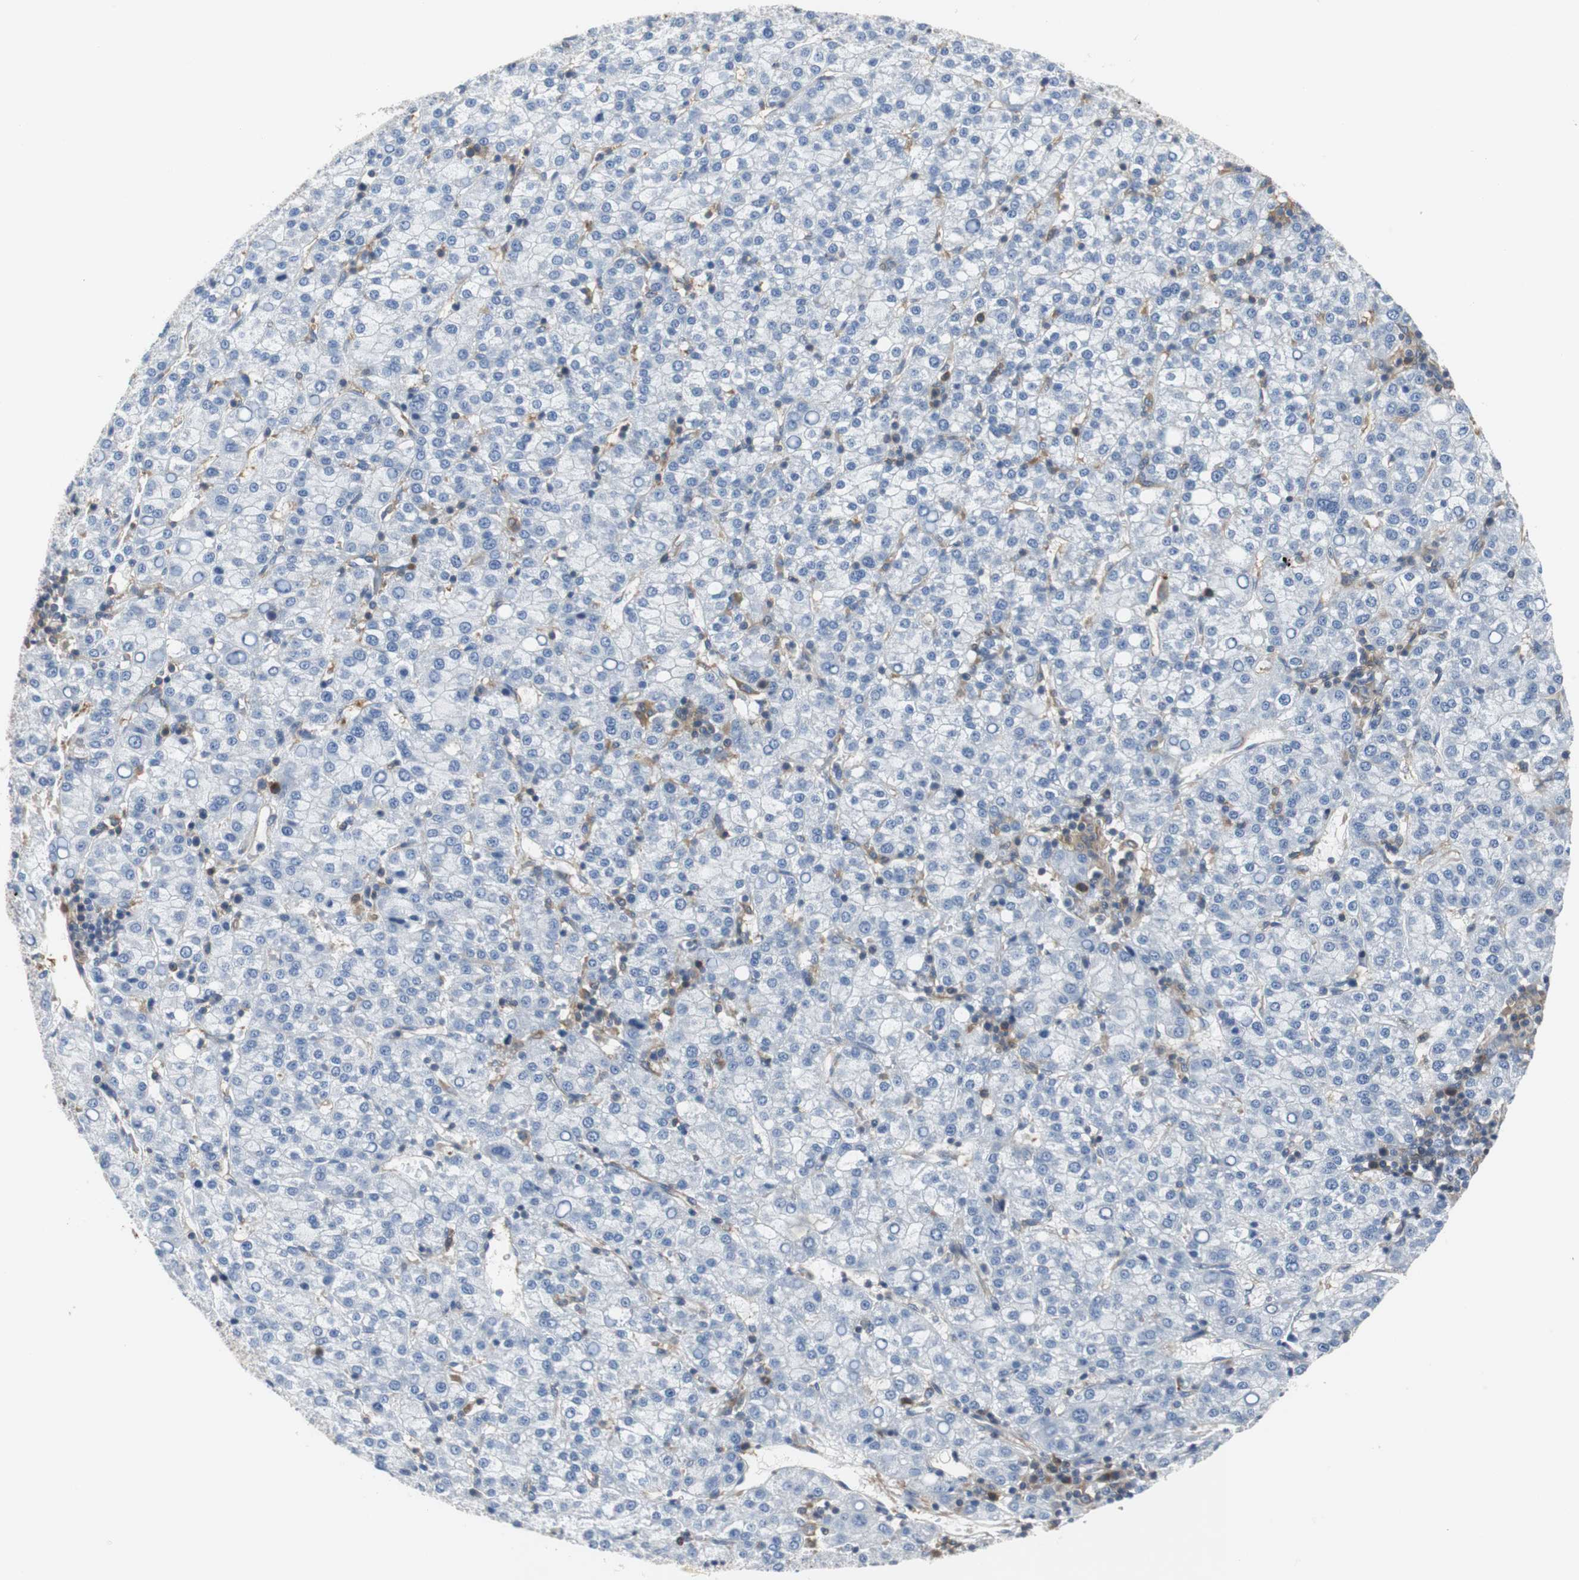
{"staining": {"intensity": "negative", "quantity": "none", "location": "none"}, "tissue": "liver cancer", "cell_type": "Tumor cells", "image_type": "cancer", "snomed": [{"axis": "morphology", "description": "Carcinoma, Hepatocellular, NOS"}, {"axis": "topography", "description": "Liver"}], "caption": "This is an immunohistochemistry micrograph of liver hepatocellular carcinoma. There is no expression in tumor cells.", "gene": "GYS1", "patient": {"sex": "female", "age": 58}}